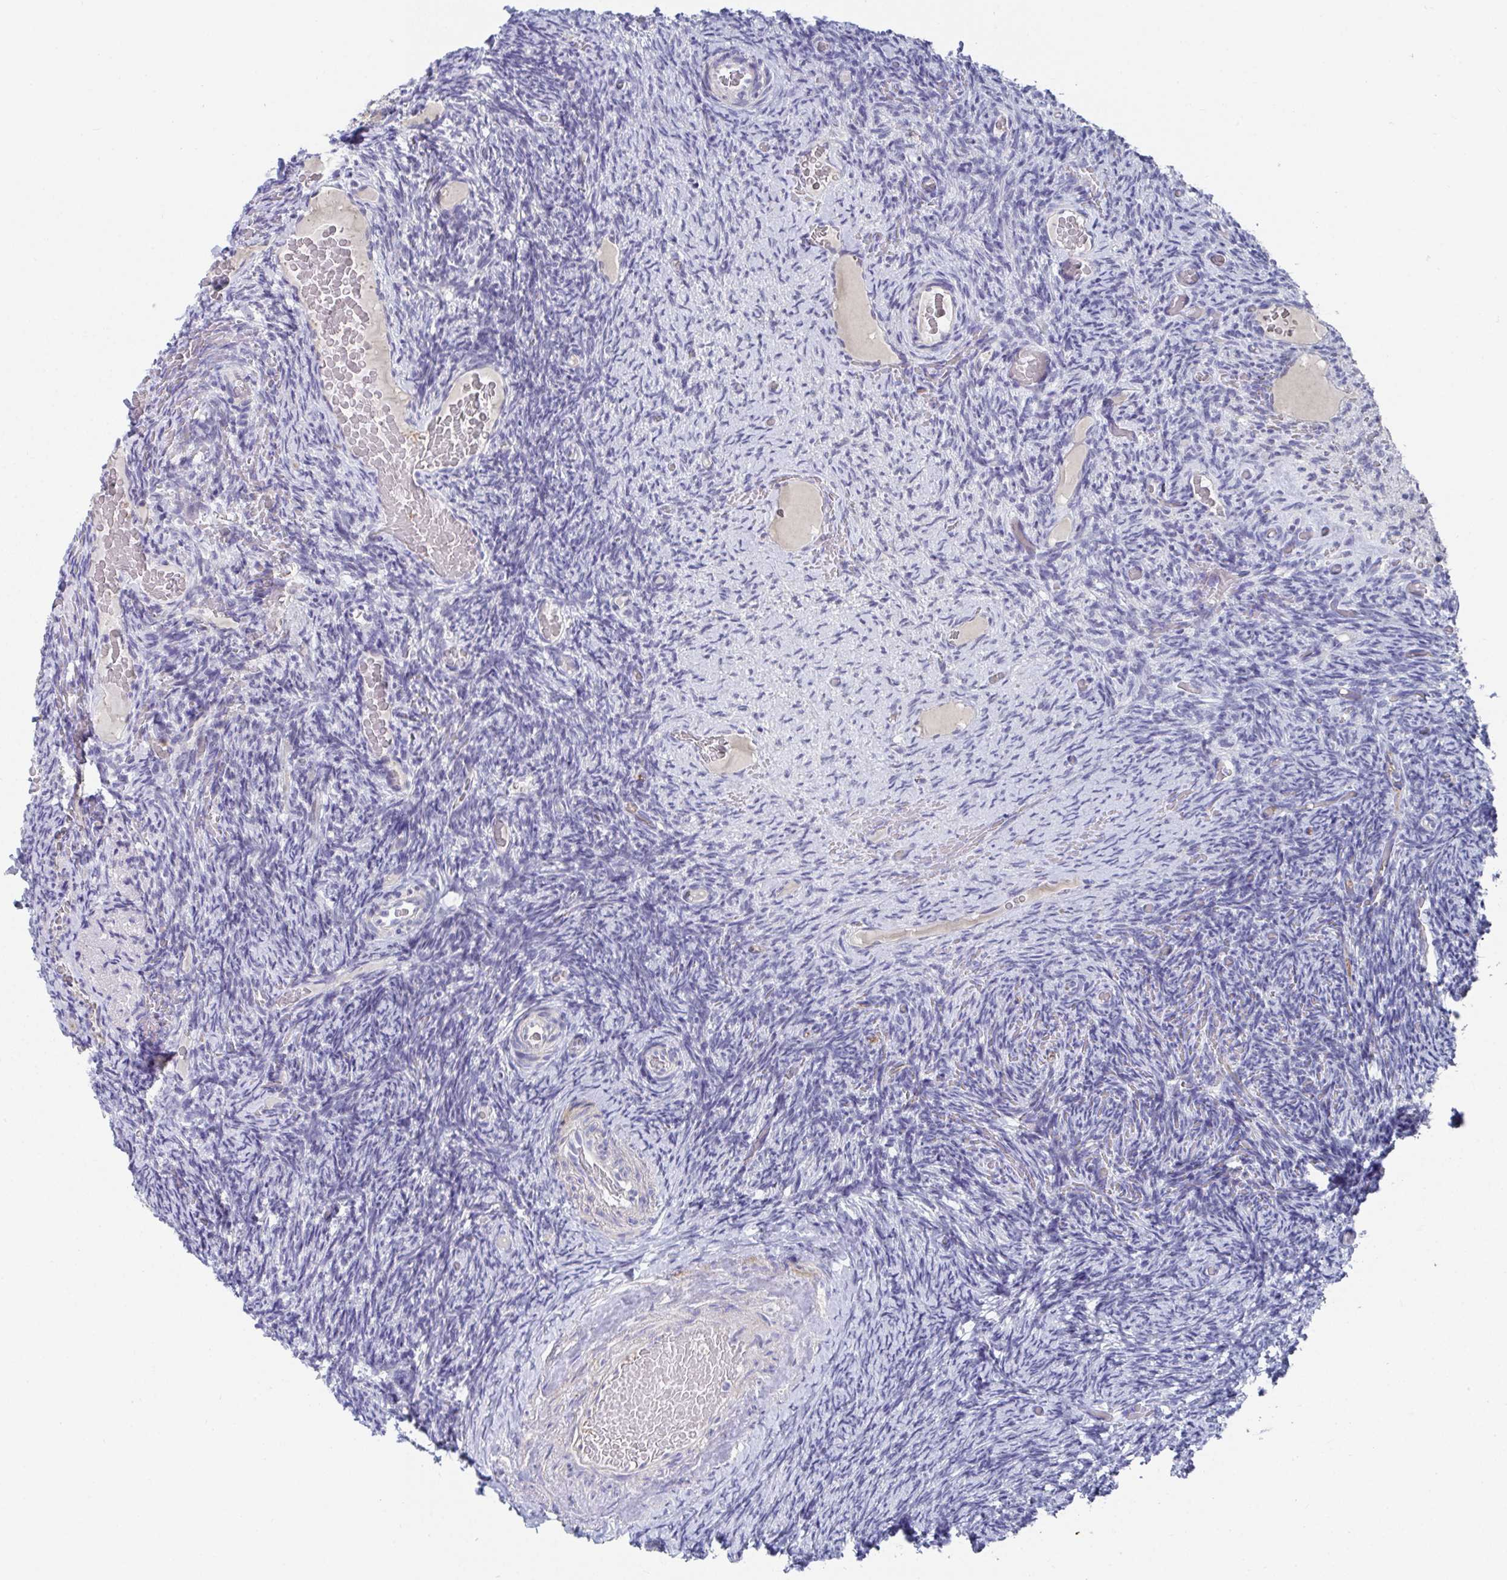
{"staining": {"intensity": "negative", "quantity": "none", "location": "none"}, "tissue": "ovary", "cell_type": "Ovarian stroma cells", "image_type": "normal", "snomed": [{"axis": "morphology", "description": "Normal tissue, NOS"}, {"axis": "topography", "description": "Ovary"}], "caption": "High power microscopy histopathology image of an immunohistochemistry (IHC) histopathology image of unremarkable ovary, revealing no significant positivity in ovarian stroma cells.", "gene": "ATP5F1C", "patient": {"sex": "female", "age": 34}}